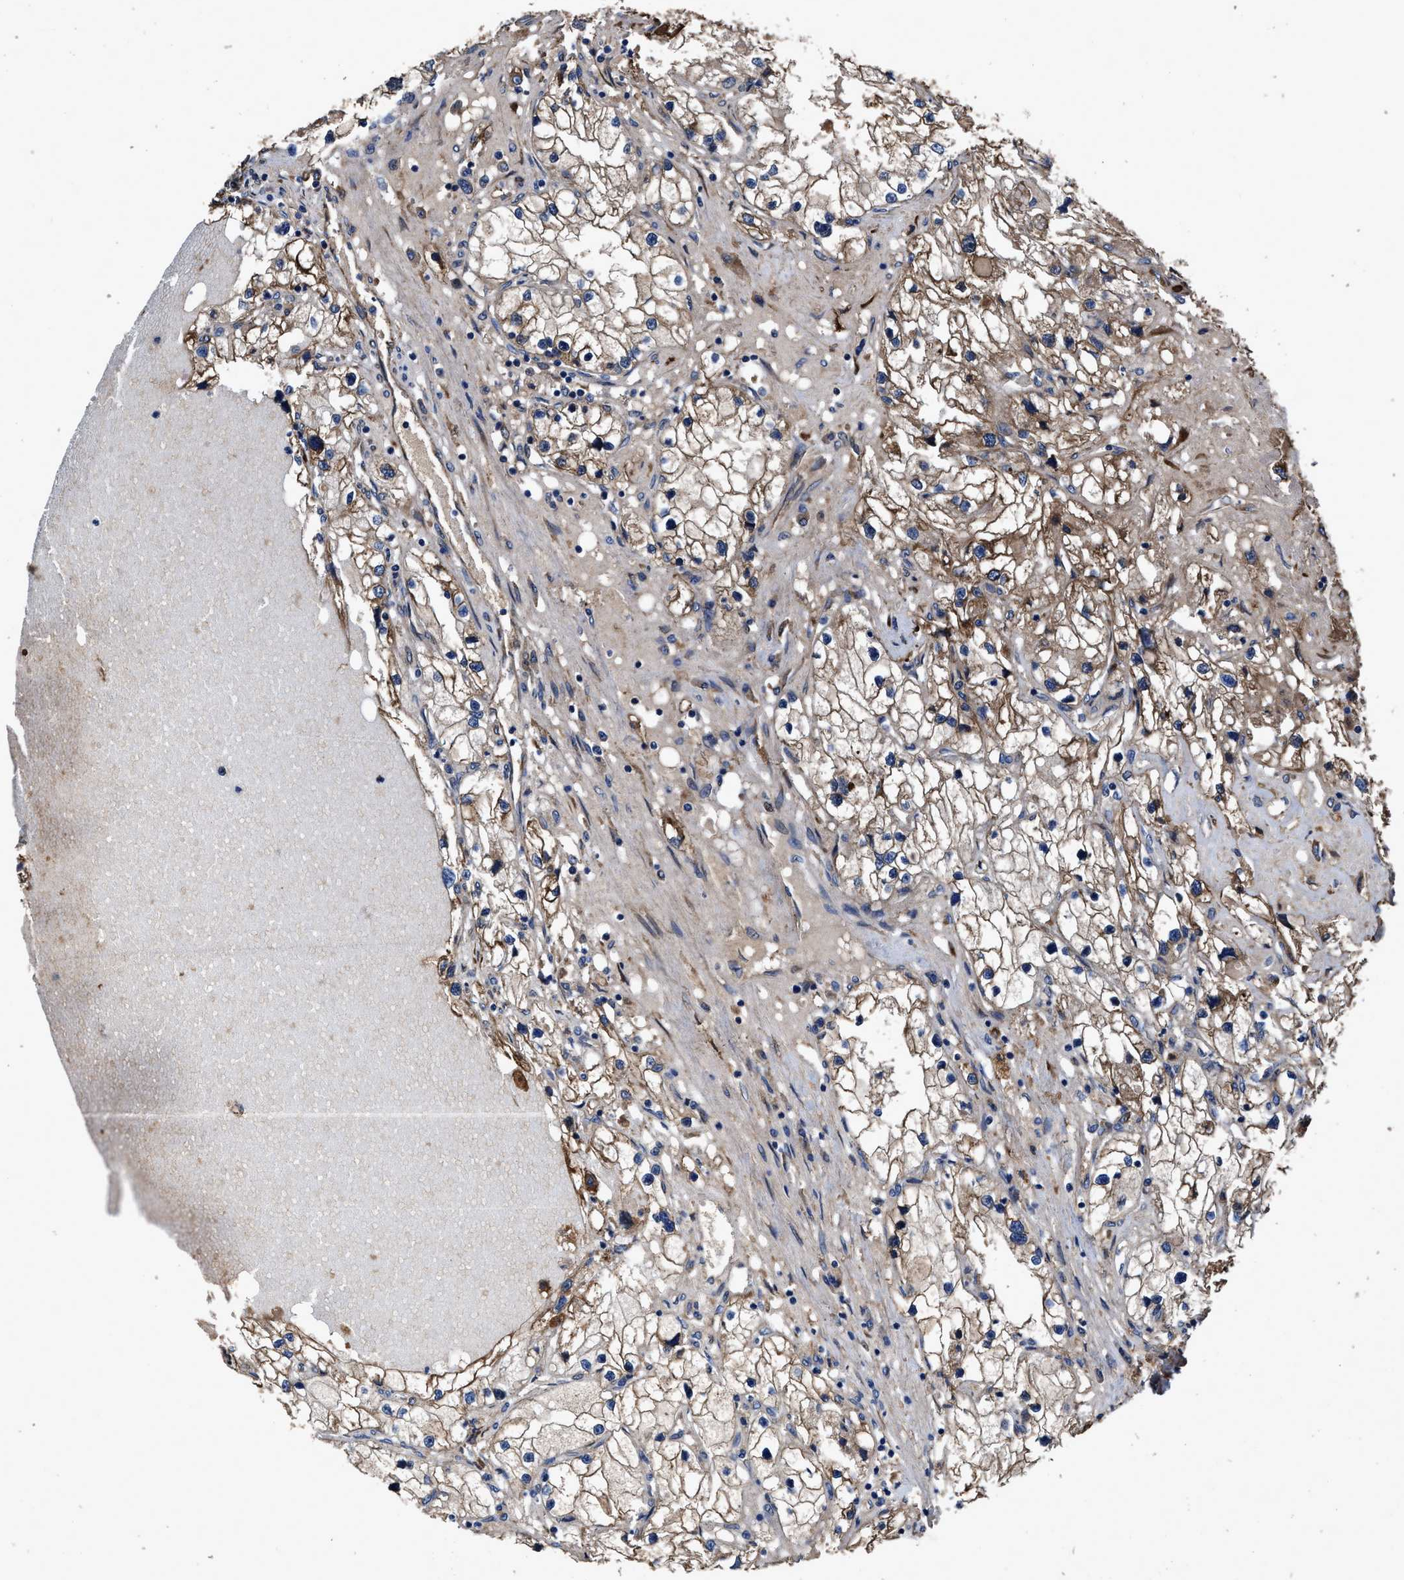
{"staining": {"intensity": "weak", "quantity": "25%-75%", "location": "cytoplasmic/membranous"}, "tissue": "renal cancer", "cell_type": "Tumor cells", "image_type": "cancer", "snomed": [{"axis": "morphology", "description": "Adenocarcinoma, NOS"}, {"axis": "topography", "description": "Kidney"}], "caption": "DAB (3,3'-diaminobenzidine) immunohistochemical staining of human renal cancer reveals weak cytoplasmic/membranous protein staining in about 25%-75% of tumor cells. The protein is stained brown, and the nuclei are stained in blue (DAB IHC with brightfield microscopy, high magnification).", "gene": "IDNK", "patient": {"sex": "male", "age": 68}}